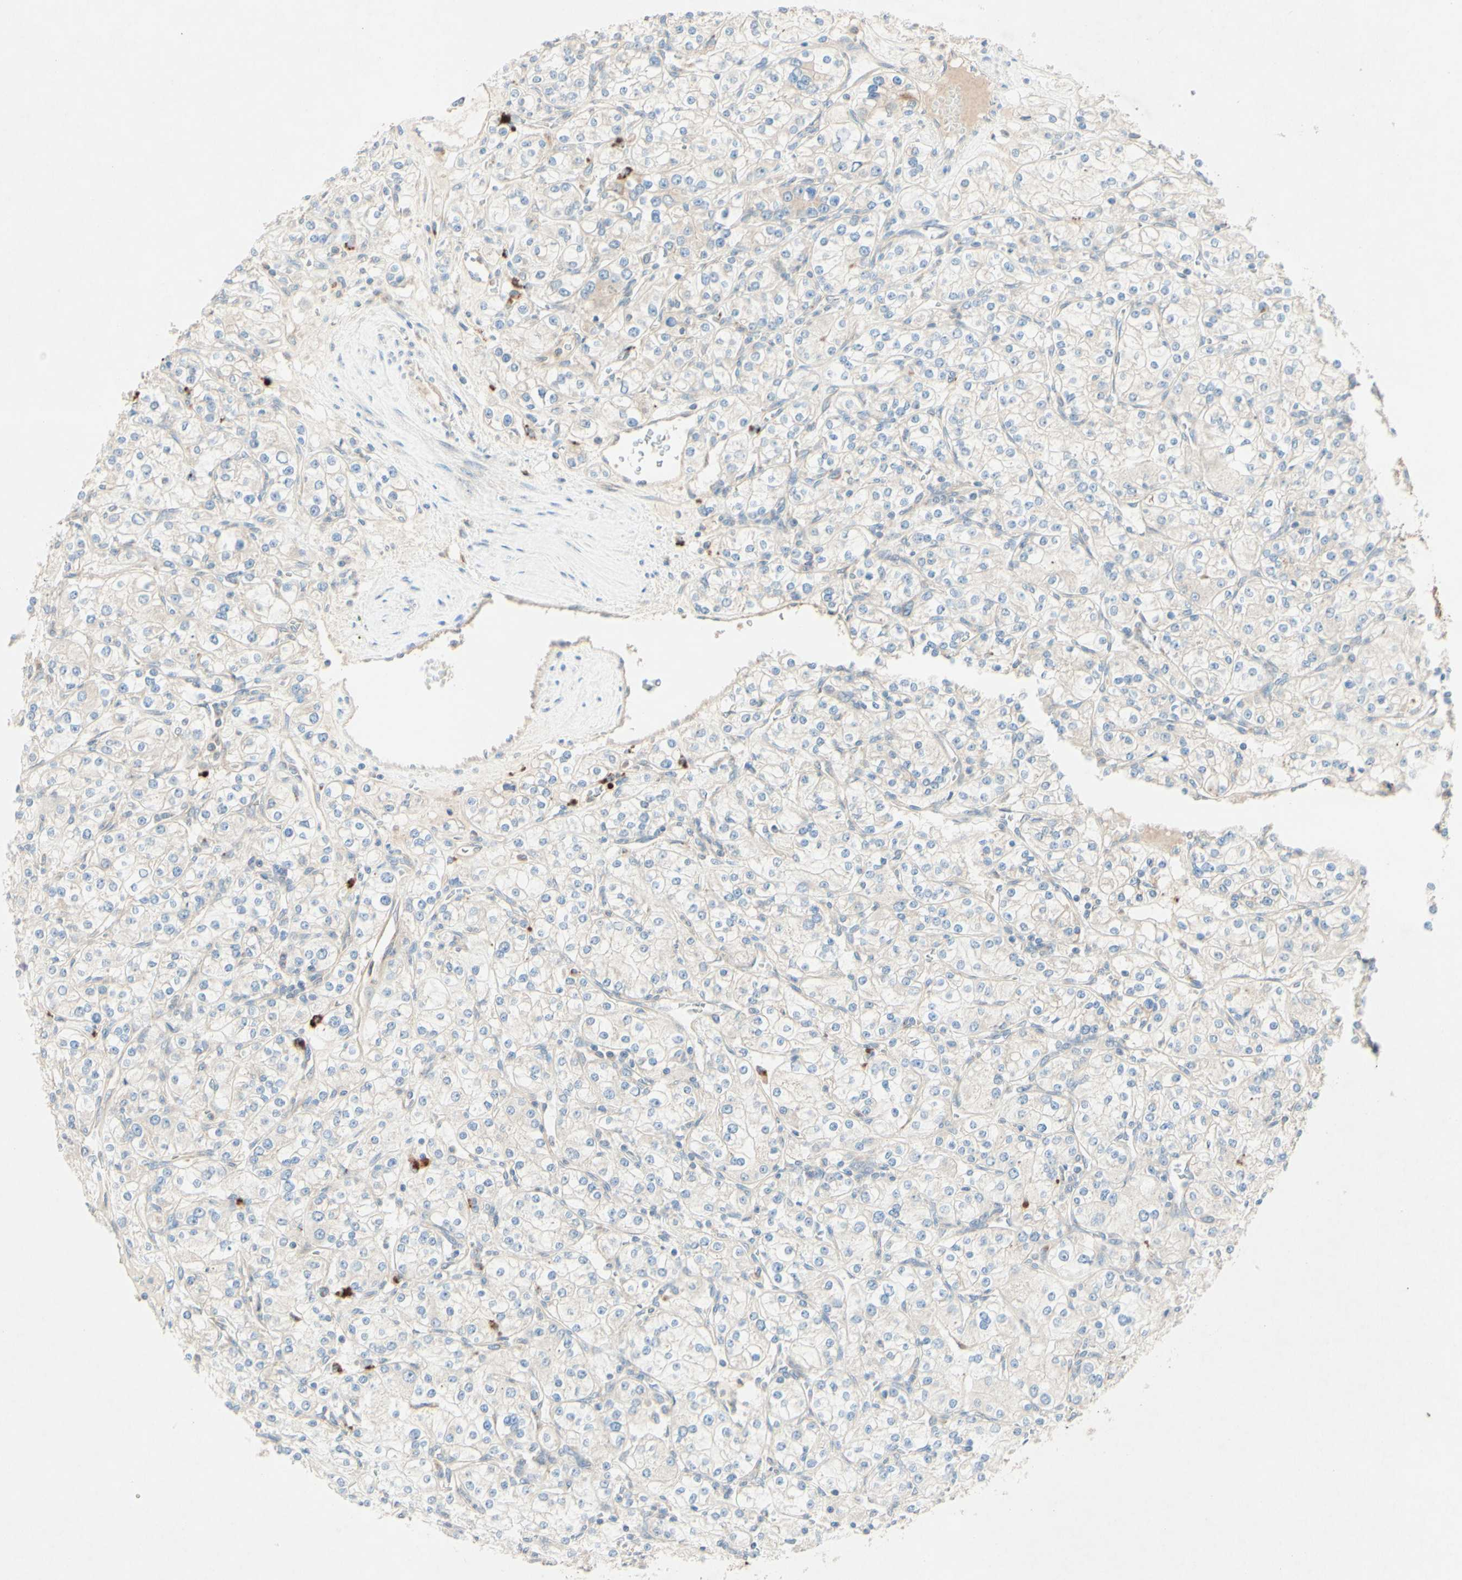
{"staining": {"intensity": "weak", "quantity": "<25%", "location": "cytoplasmic/membranous"}, "tissue": "renal cancer", "cell_type": "Tumor cells", "image_type": "cancer", "snomed": [{"axis": "morphology", "description": "Adenocarcinoma, NOS"}, {"axis": "topography", "description": "Kidney"}], "caption": "The photomicrograph shows no staining of tumor cells in renal adenocarcinoma. (IHC, brightfield microscopy, high magnification).", "gene": "MTM1", "patient": {"sex": "male", "age": 77}}